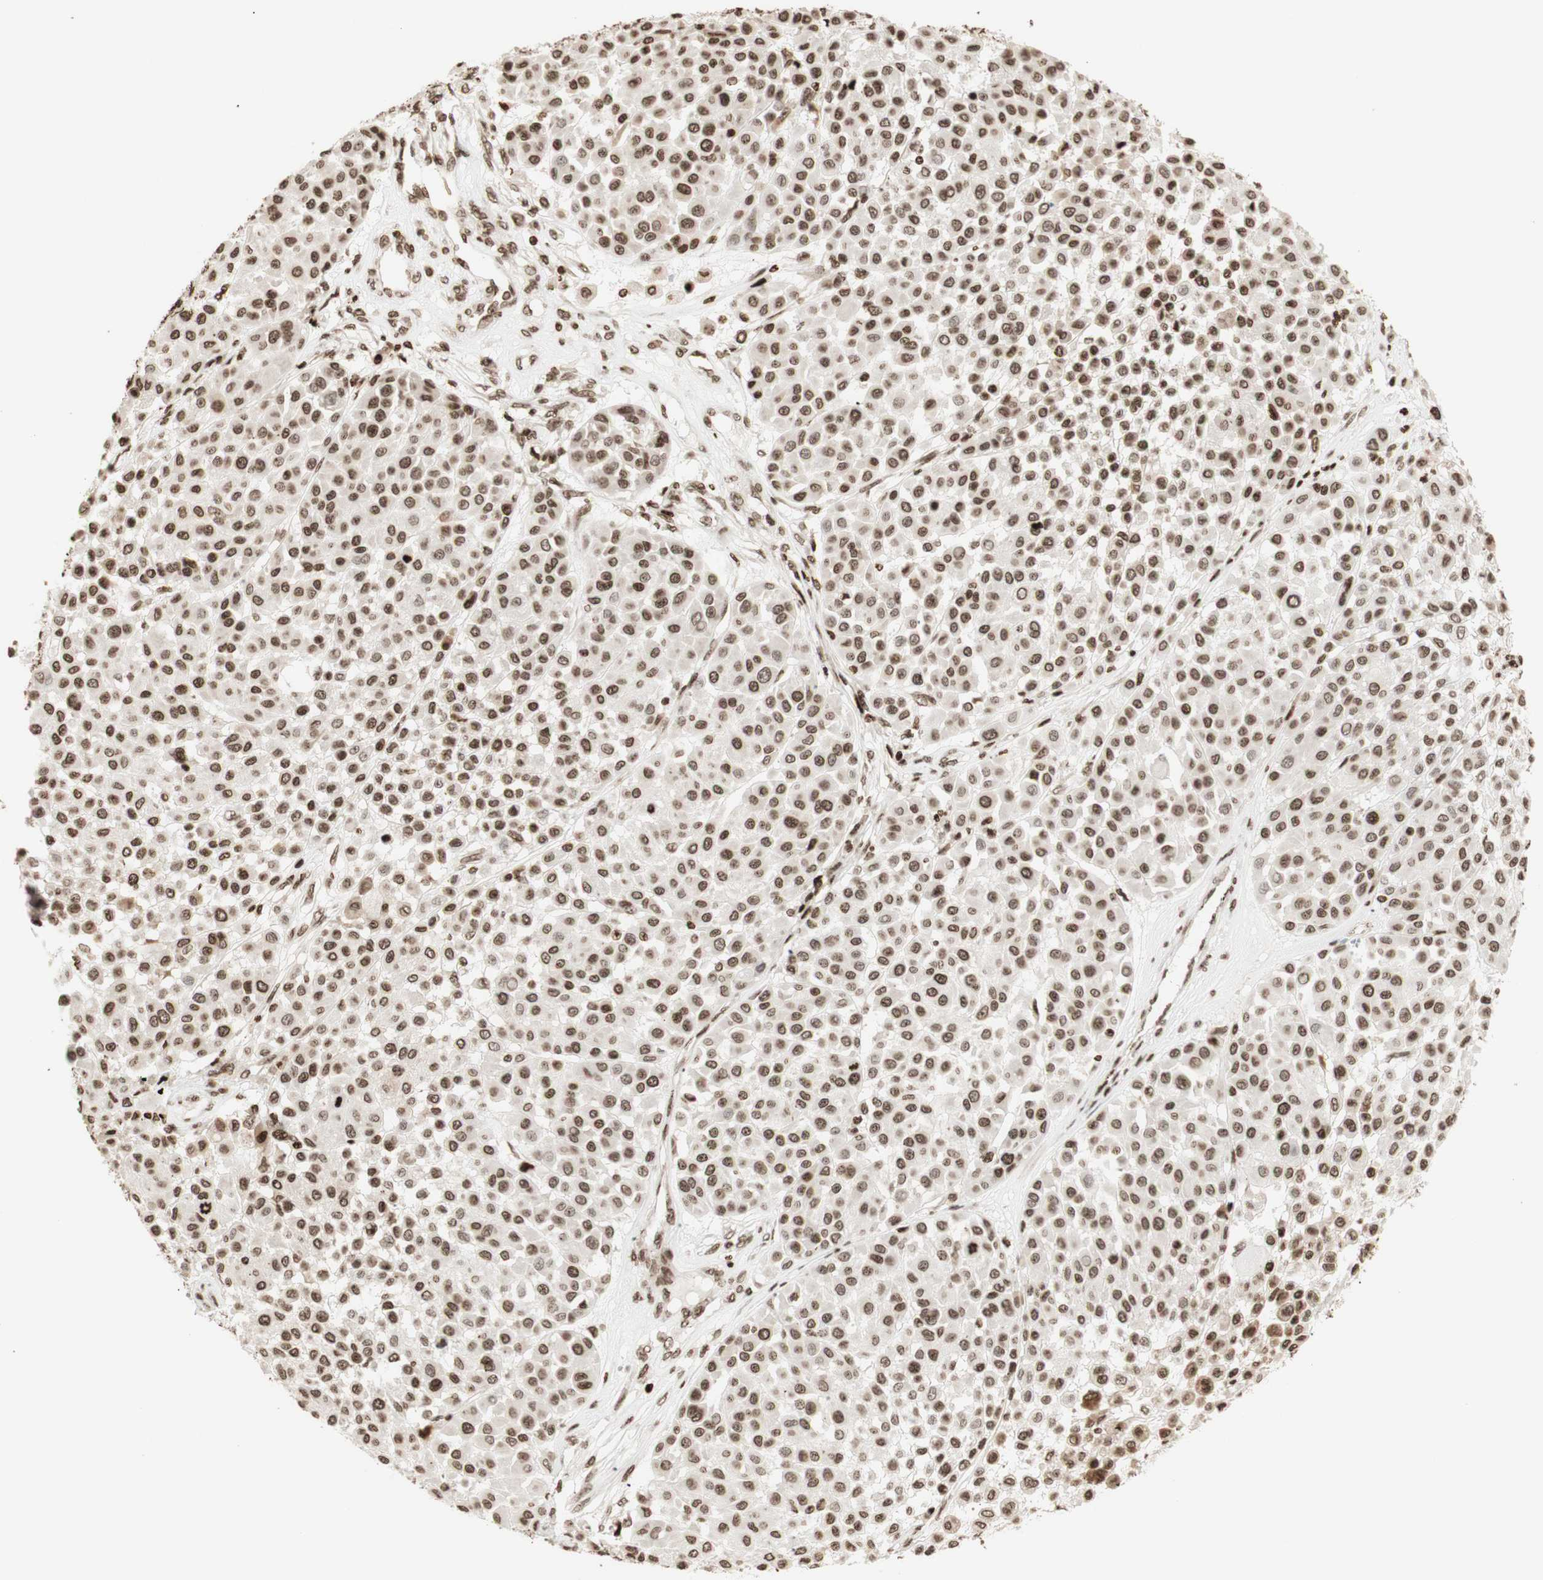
{"staining": {"intensity": "moderate", "quantity": ">75%", "location": "nuclear"}, "tissue": "melanoma", "cell_type": "Tumor cells", "image_type": "cancer", "snomed": [{"axis": "morphology", "description": "Malignant melanoma, Metastatic site"}, {"axis": "topography", "description": "Soft tissue"}], "caption": "Human malignant melanoma (metastatic site) stained with a protein marker exhibits moderate staining in tumor cells.", "gene": "NCAPD2", "patient": {"sex": "male", "age": 41}}